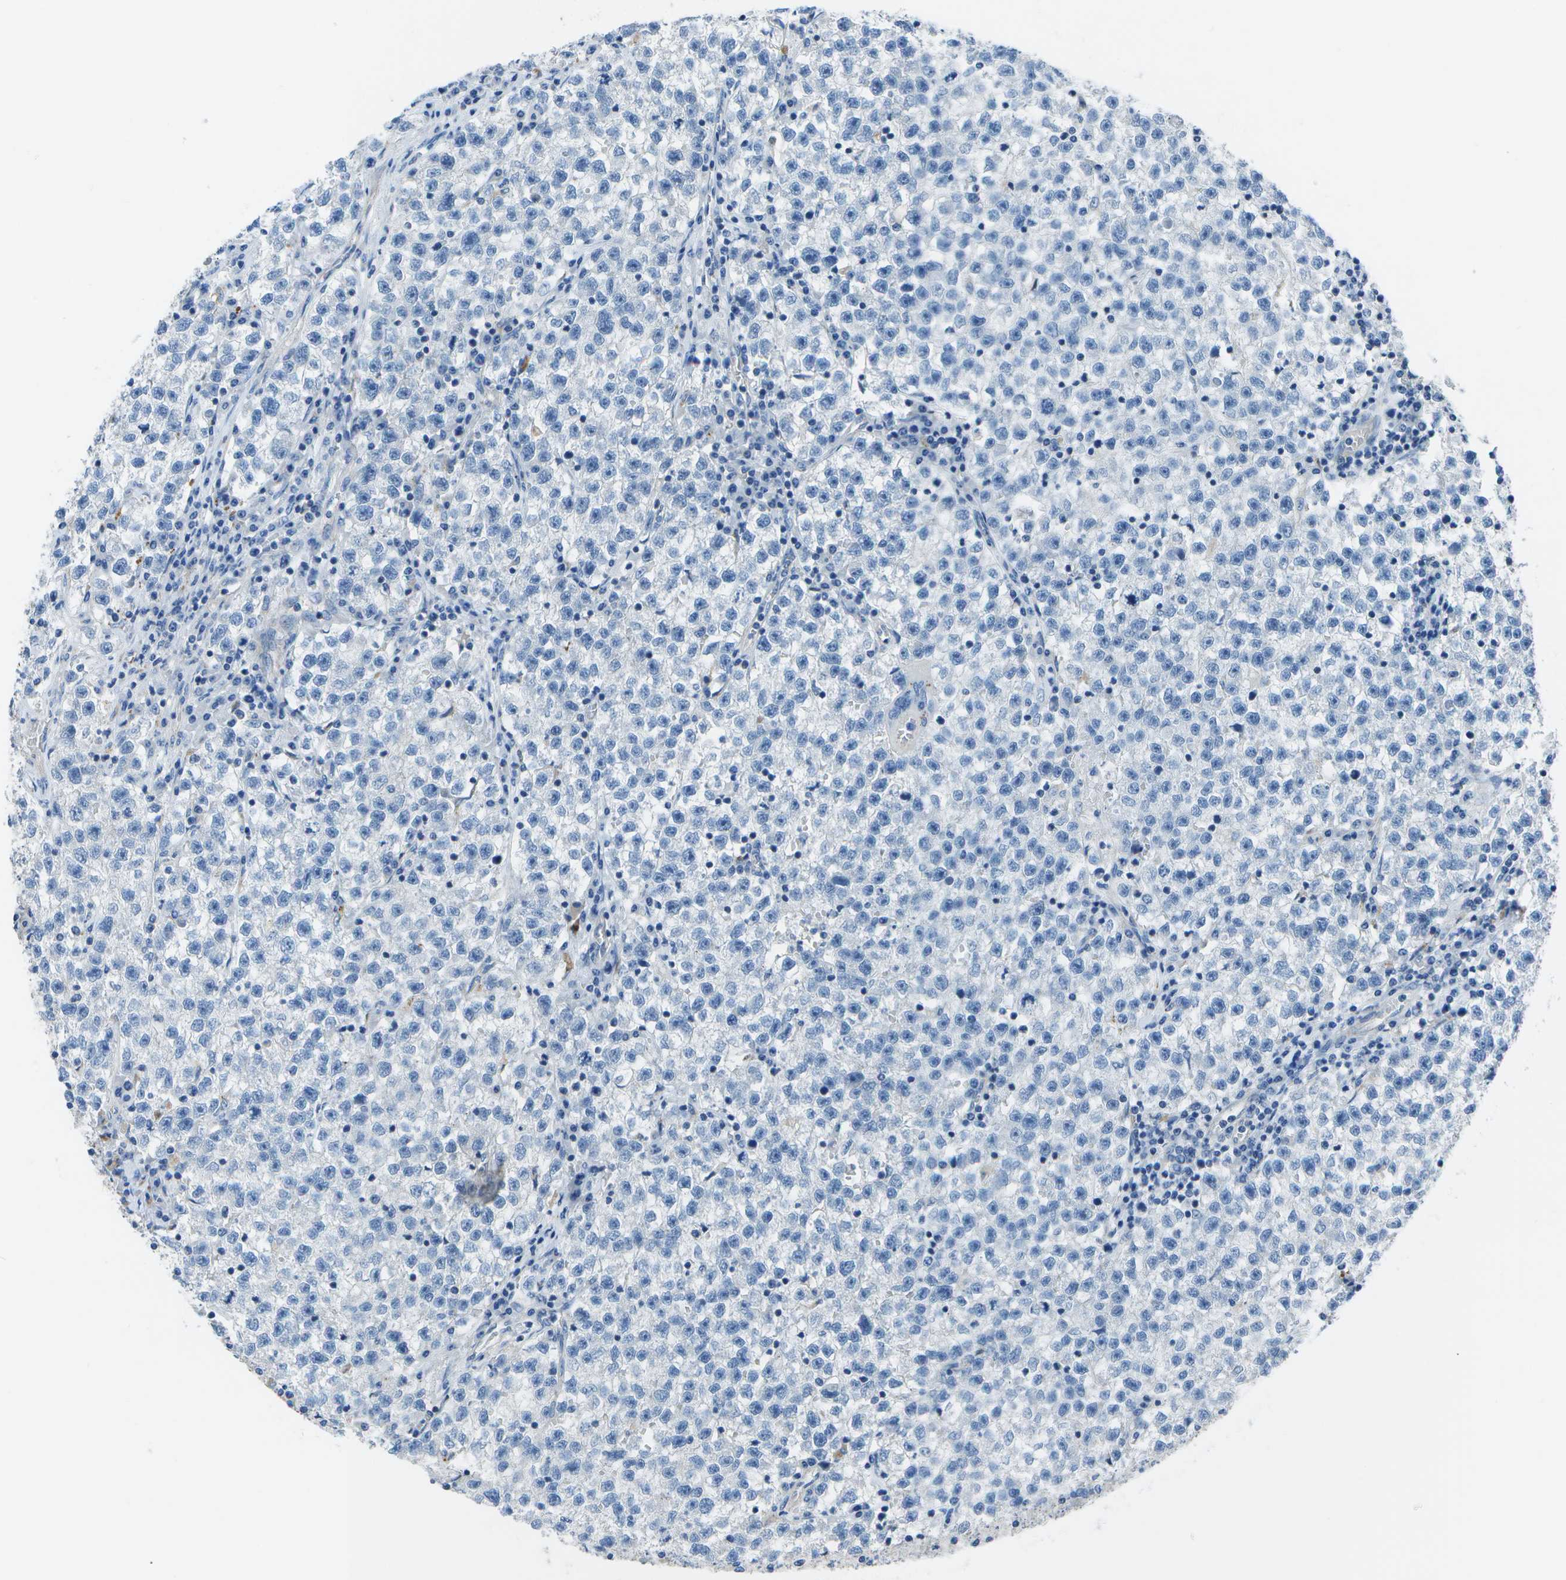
{"staining": {"intensity": "negative", "quantity": "none", "location": "none"}, "tissue": "testis cancer", "cell_type": "Tumor cells", "image_type": "cancer", "snomed": [{"axis": "morphology", "description": "Seminoma, NOS"}, {"axis": "topography", "description": "Testis"}], "caption": "There is no significant staining in tumor cells of testis seminoma.", "gene": "DCT", "patient": {"sex": "male", "age": 22}}